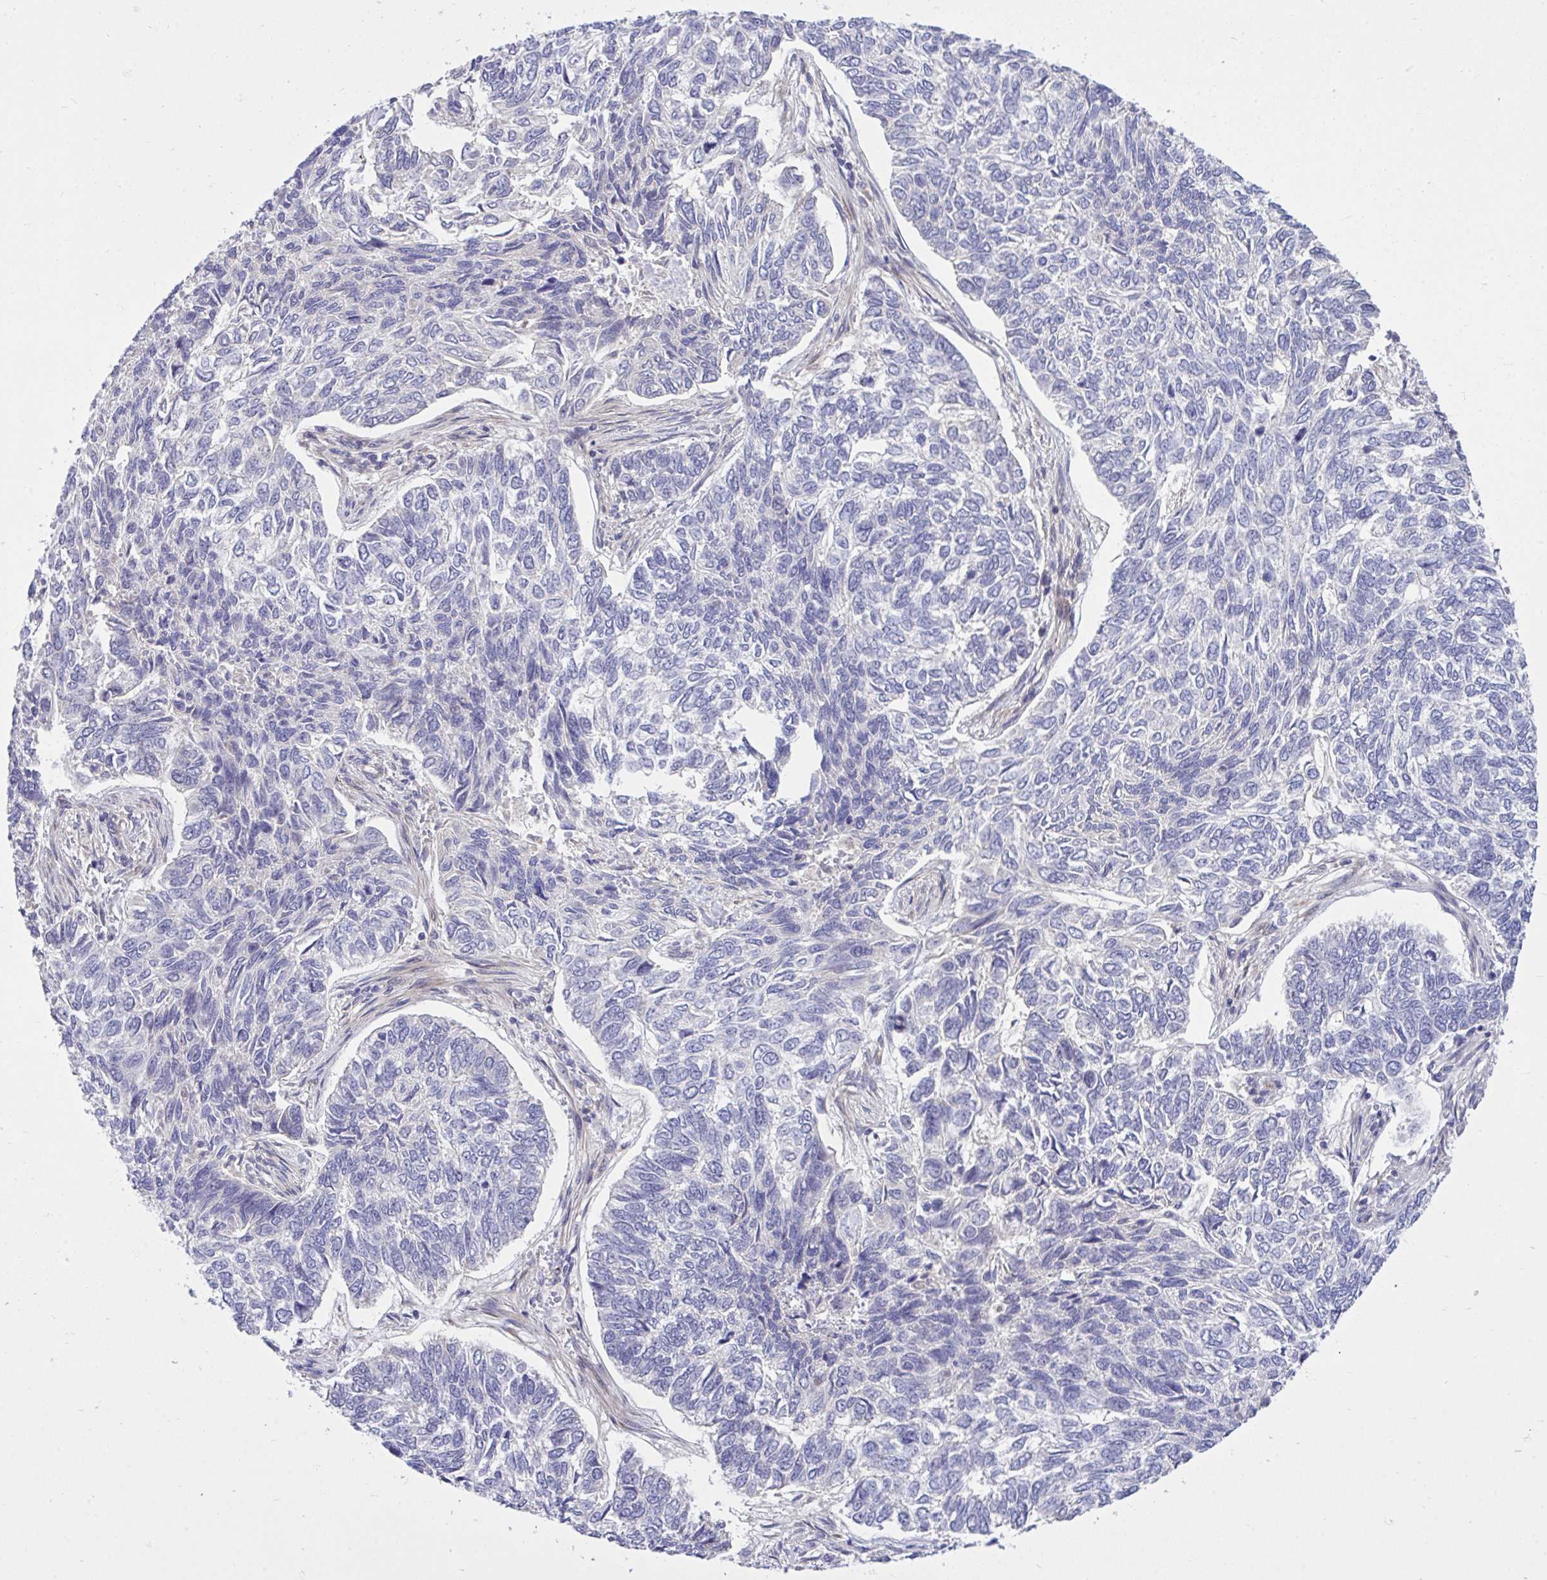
{"staining": {"intensity": "negative", "quantity": "none", "location": "none"}, "tissue": "skin cancer", "cell_type": "Tumor cells", "image_type": "cancer", "snomed": [{"axis": "morphology", "description": "Basal cell carcinoma"}, {"axis": "topography", "description": "Skin"}], "caption": "Histopathology image shows no significant protein positivity in tumor cells of skin basal cell carcinoma.", "gene": "HMBOX1", "patient": {"sex": "female", "age": 65}}